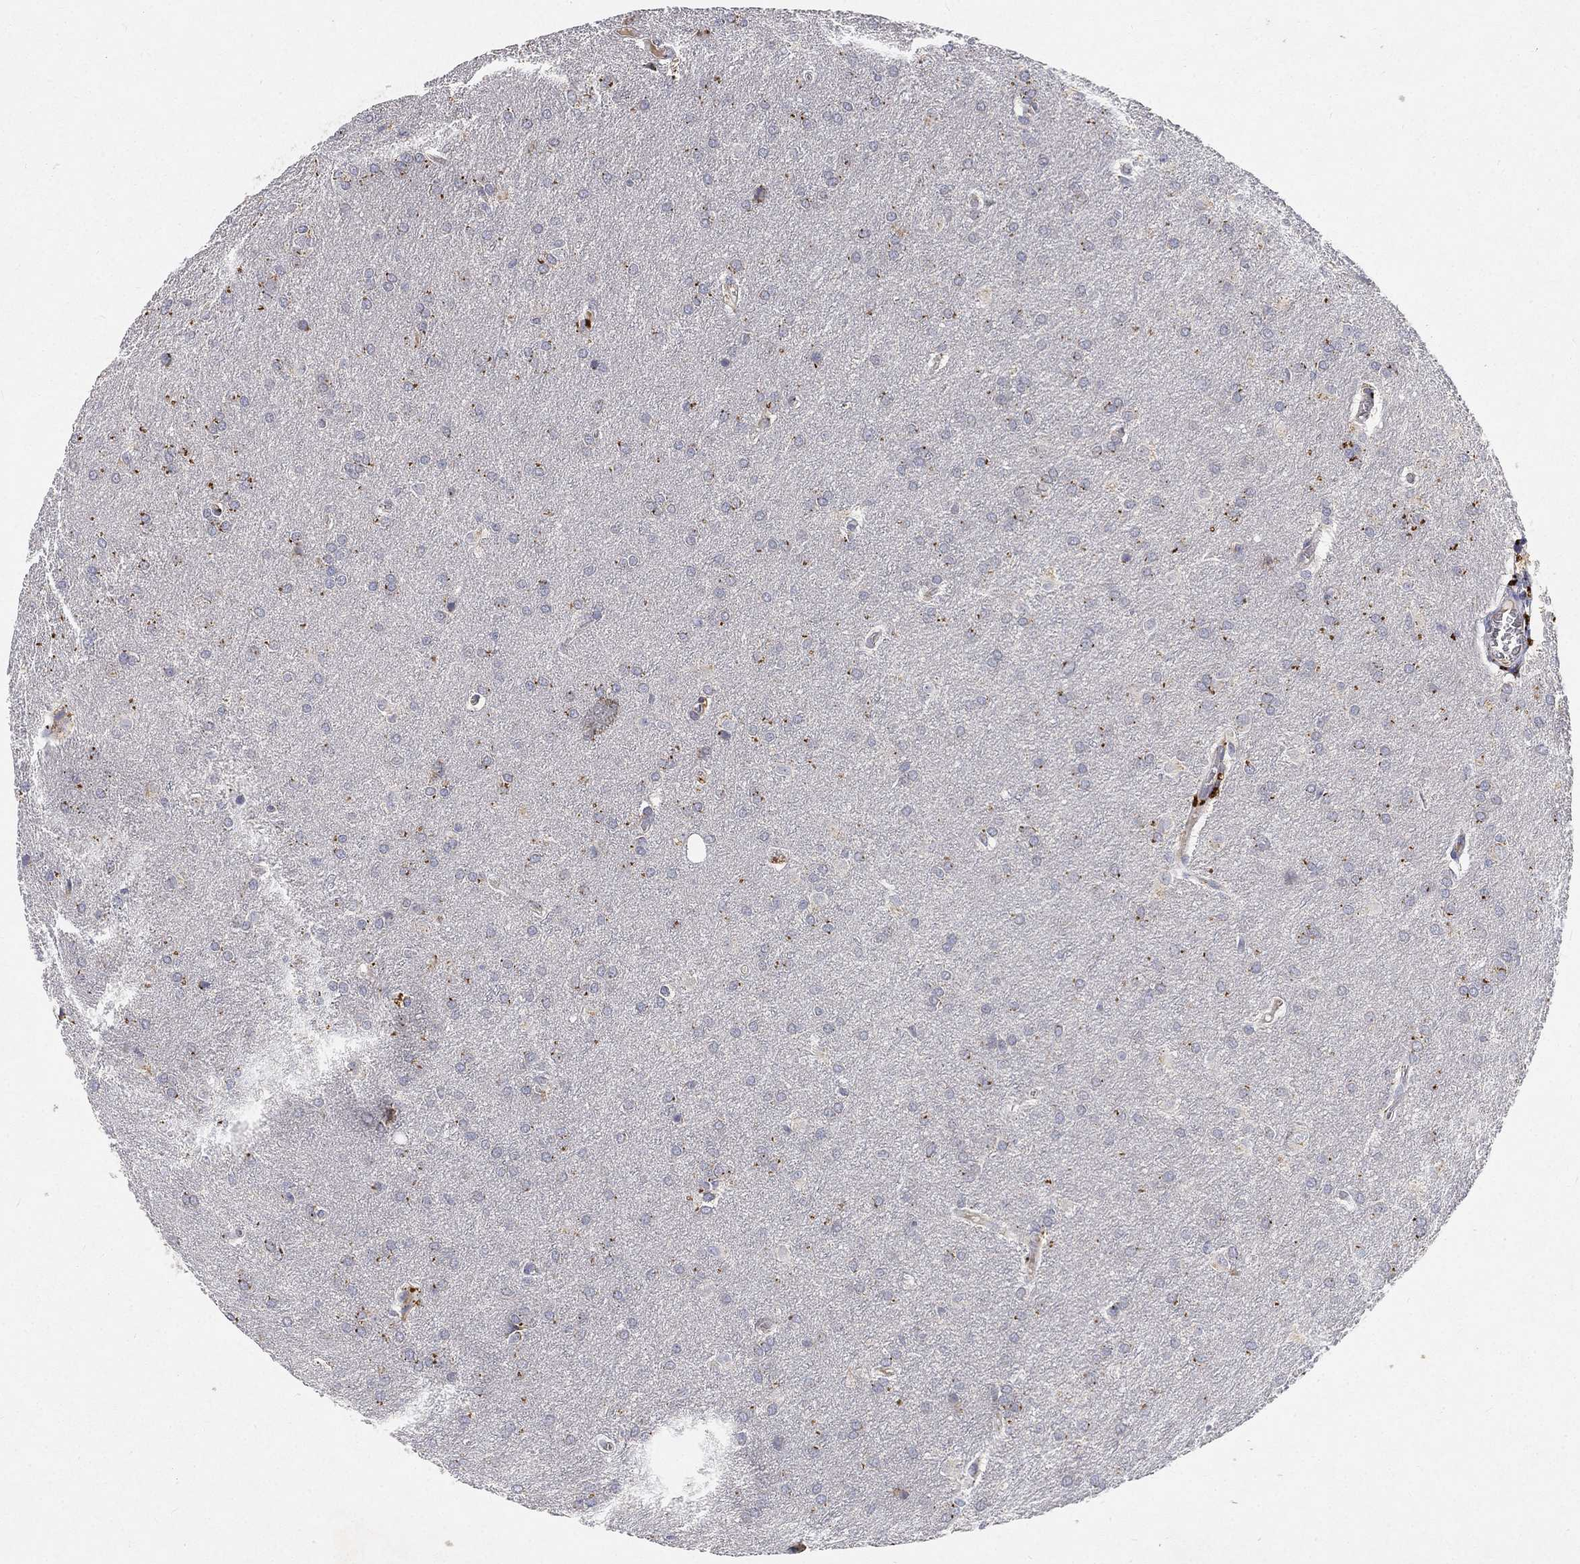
{"staining": {"intensity": "negative", "quantity": "none", "location": "none"}, "tissue": "glioma", "cell_type": "Tumor cells", "image_type": "cancer", "snomed": [{"axis": "morphology", "description": "Glioma, malignant, Low grade"}, {"axis": "topography", "description": "Brain"}], "caption": "IHC photomicrograph of neoplastic tissue: low-grade glioma (malignant) stained with DAB demonstrates no significant protein positivity in tumor cells.", "gene": "CTSL", "patient": {"sex": "female", "age": 32}}